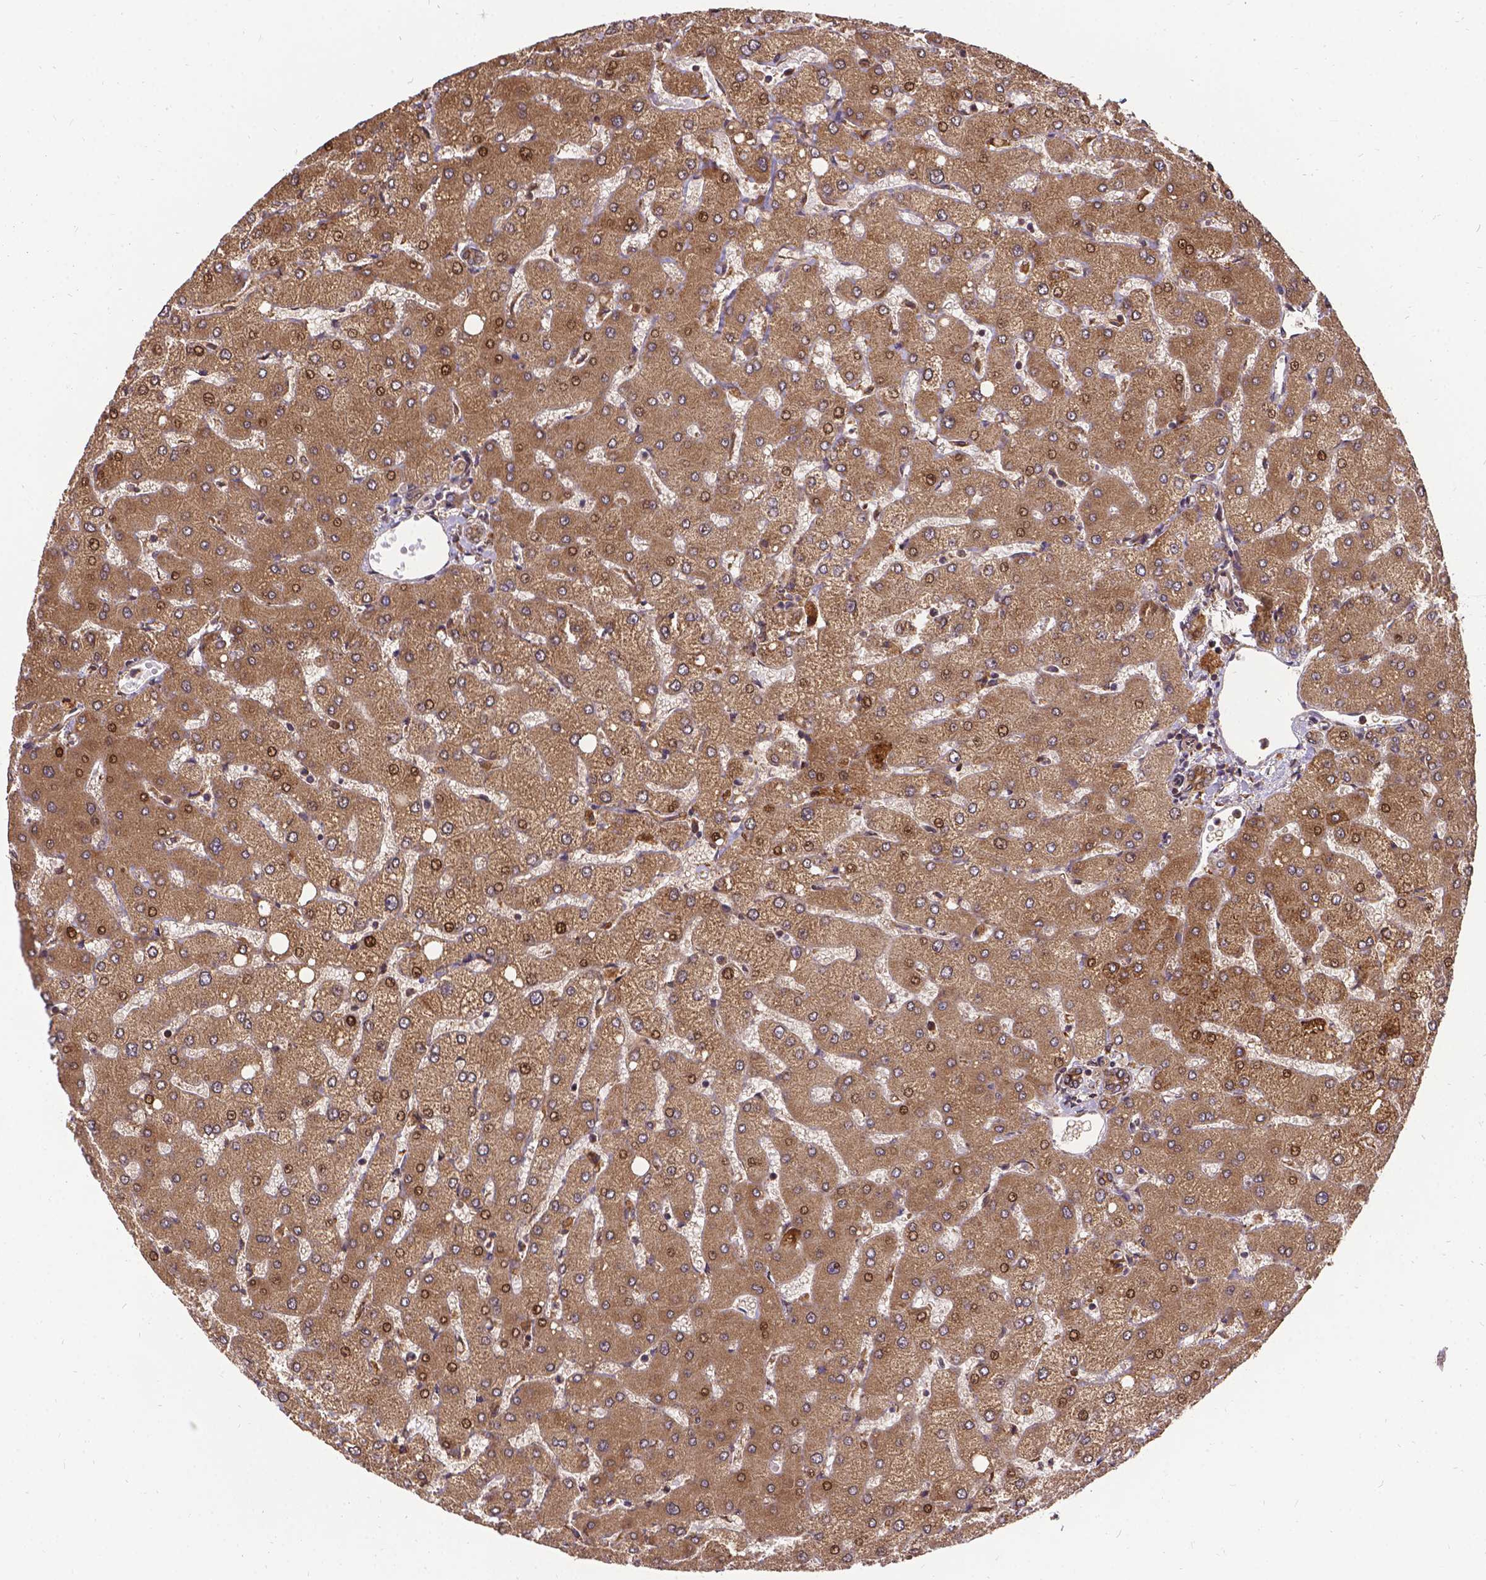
{"staining": {"intensity": "moderate", "quantity": ">75%", "location": "cytoplasmic/membranous"}, "tissue": "liver", "cell_type": "Cholangiocytes", "image_type": "normal", "snomed": [{"axis": "morphology", "description": "Normal tissue, NOS"}, {"axis": "topography", "description": "Liver"}], "caption": "Immunohistochemical staining of normal liver demonstrates moderate cytoplasmic/membranous protein staining in about >75% of cholangiocytes. Using DAB (3,3'-diaminobenzidine) (brown) and hematoxylin (blue) stains, captured at high magnification using brightfield microscopy.", "gene": "DENND6A", "patient": {"sex": "female", "age": 54}}